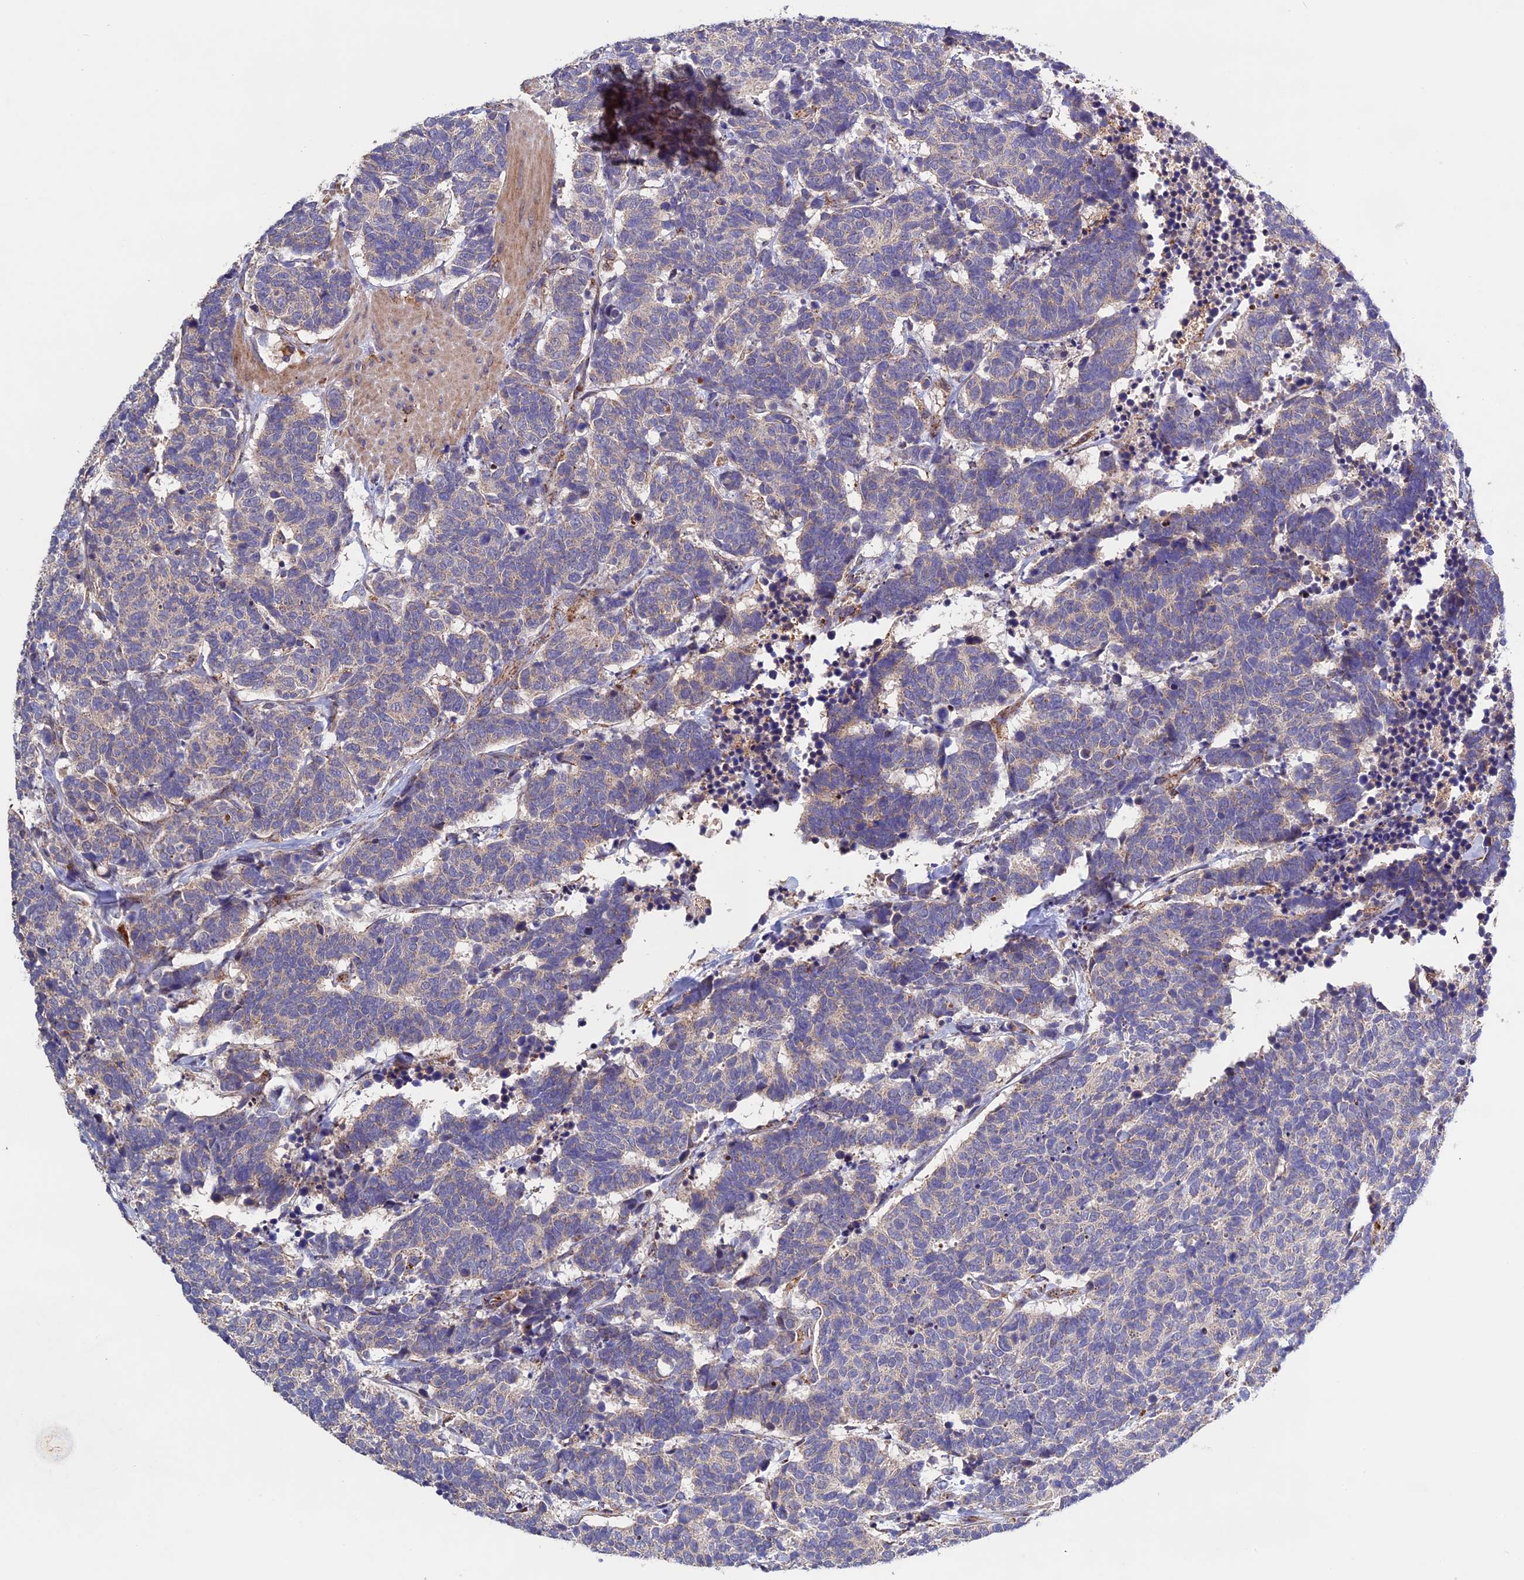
{"staining": {"intensity": "weak", "quantity": "<25%", "location": "cytoplasmic/membranous"}, "tissue": "carcinoid", "cell_type": "Tumor cells", "image_type": "cancer", "snomed": [{"axis": "morphology", "description": "Carcinoma, NOS"}, {"axis": "morphology", "description": "Carcinoid, malignant, NOS"}, {"axis": "topography", "description": "Urinary bladder"}], "caption": "An IHC histopathology image of carcinoid (malignant) is shown. There is no staining in tumor cells of carcinoid (malignant).", "gene": "RNF17", "patient": {"sex": "male", "age": 57}}